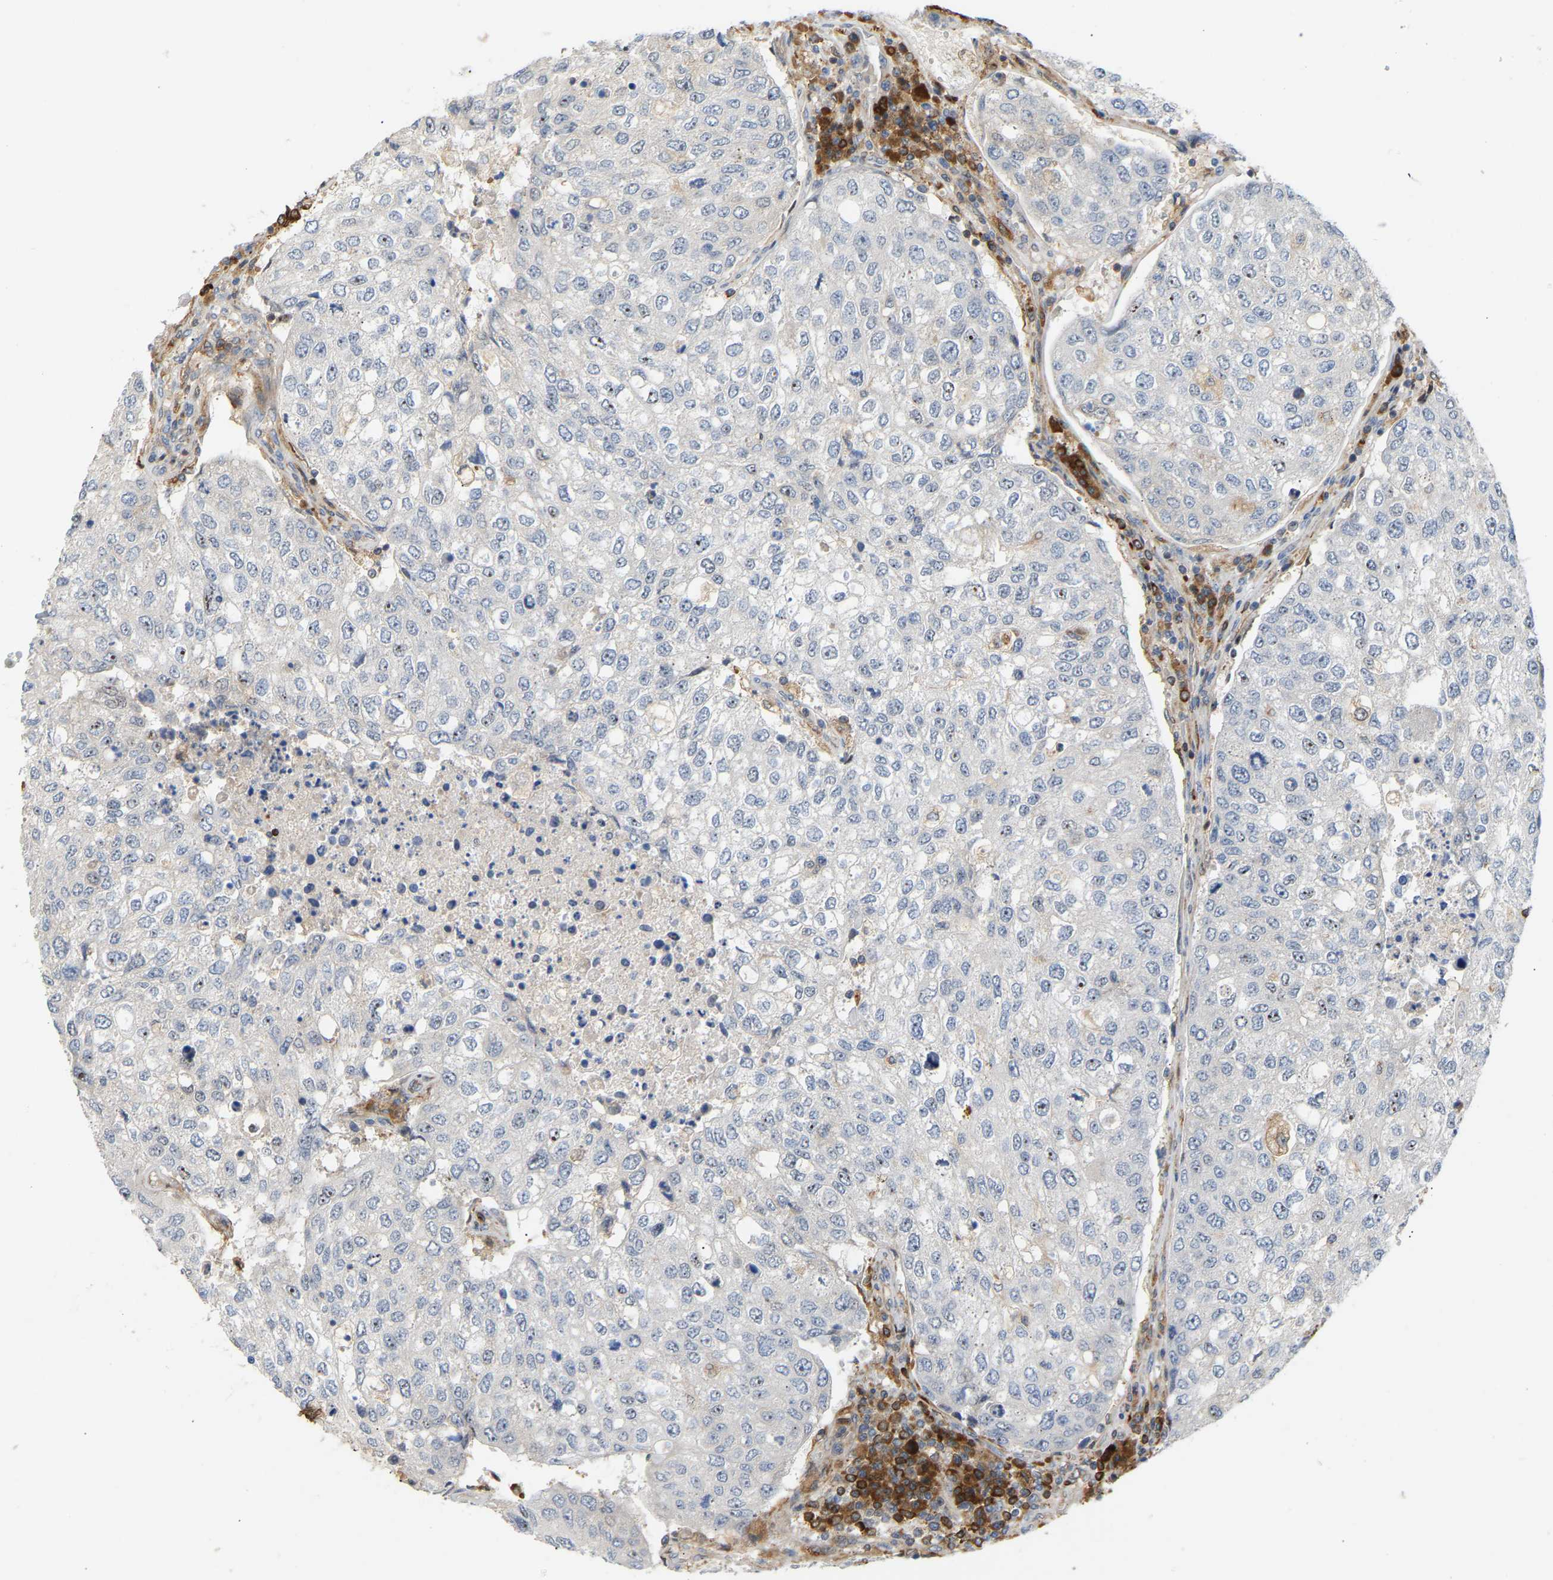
{"staining": {"intensity": "negative", "quantity": "none", "location": "none"}, "tissue": "urothelial cancer", "cell_type": "Tumor cells", "image_type": "cancer", "snomed": [{"axis": "morphology", "description": "Urothelial carcinoma, High grade"}, {"axis": "topography", "description": "Lymph node"}, {"axis": "topography", "description": "Urinary bladder"}], "caption": "A micrograph of human urothelial cancer is negative for staining in tumor cells.", "gene": "PLCG2", "patient": {"sex": "male", "age": 51}}